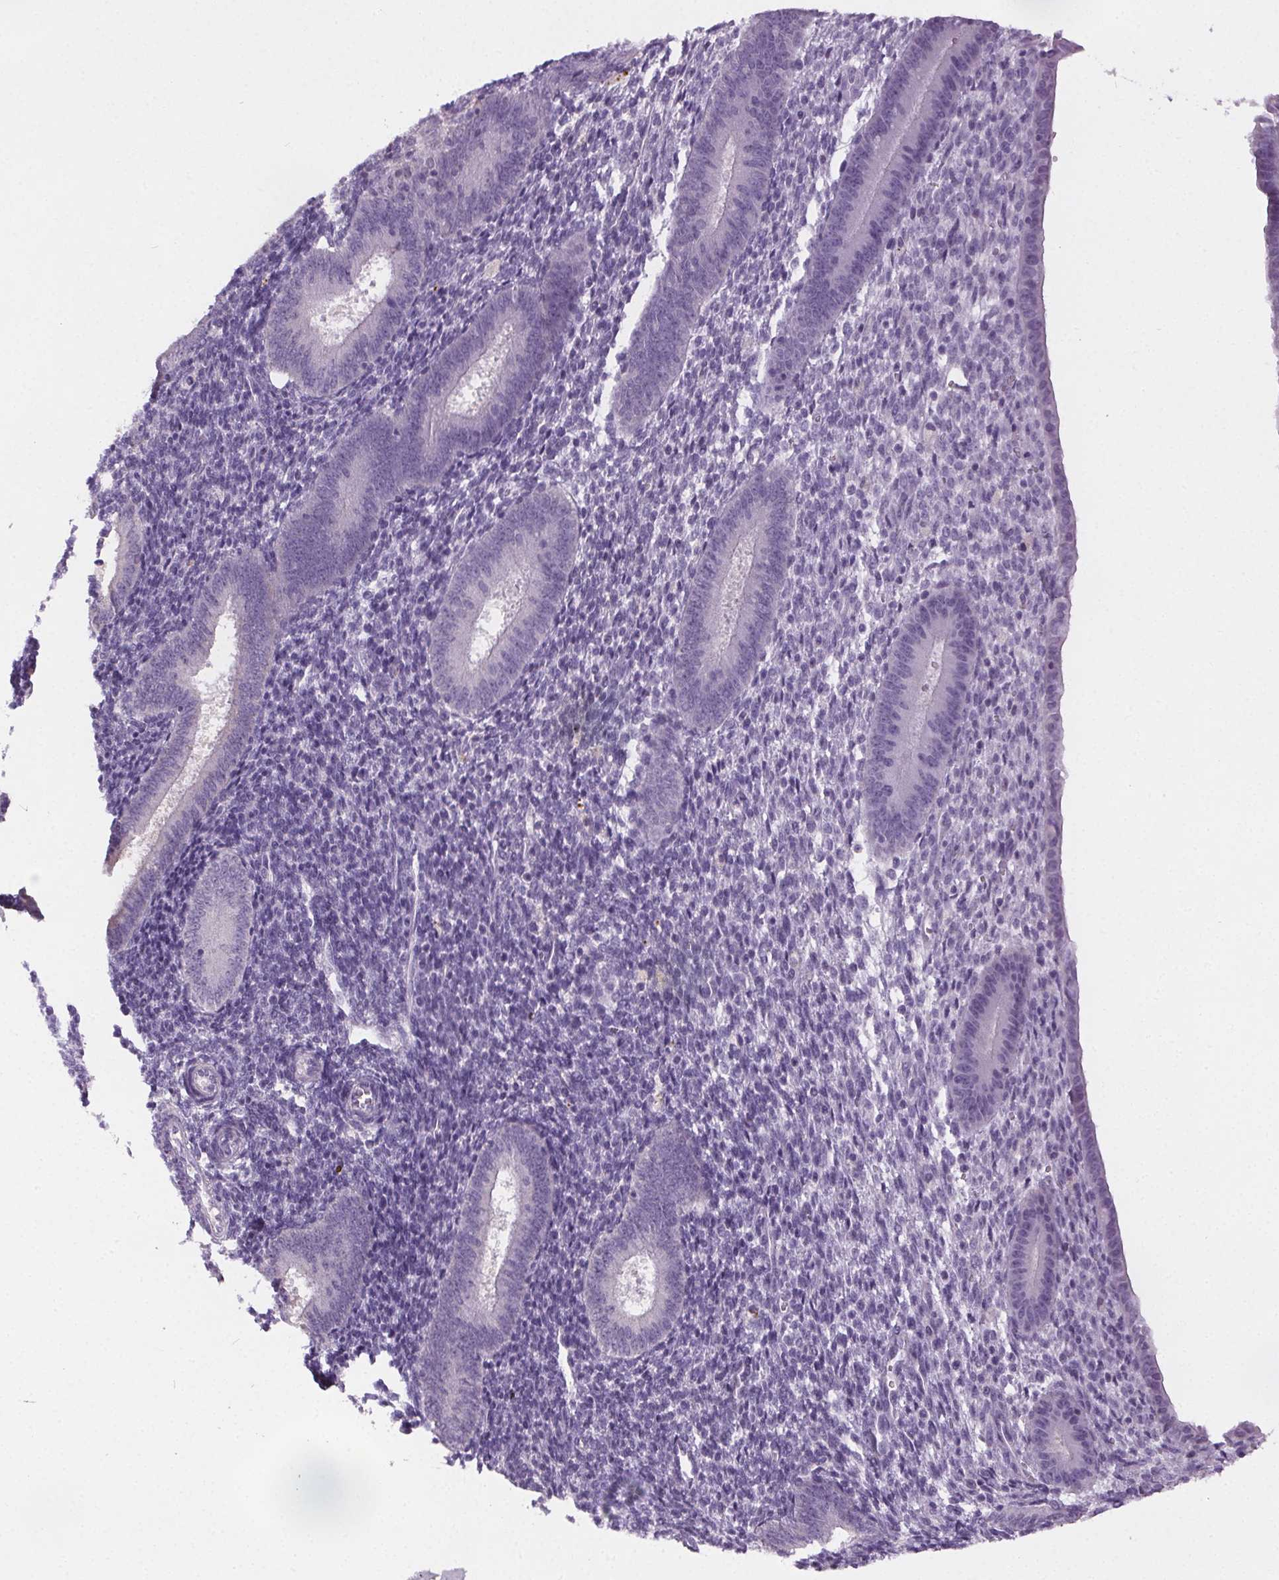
{"staining": {"intensity": "negative", "quantity": "none", "location": "none"}, "tissue": "endometrium", "cell_type": "Cells in endometrial stroma", "image_type": "normal", "snomed": [{"axis": "morphology", "description": "Normal tissue, NOS"}, {"axis": "topography", "description": "Endometrium"}], "caption": "The immunohistochemistry histopathology image has no significant positivity in cells in endometrial stroma of endometrium.", "gene": "GPIHBP1", "patient": {"sex": "female", "age": 25}}